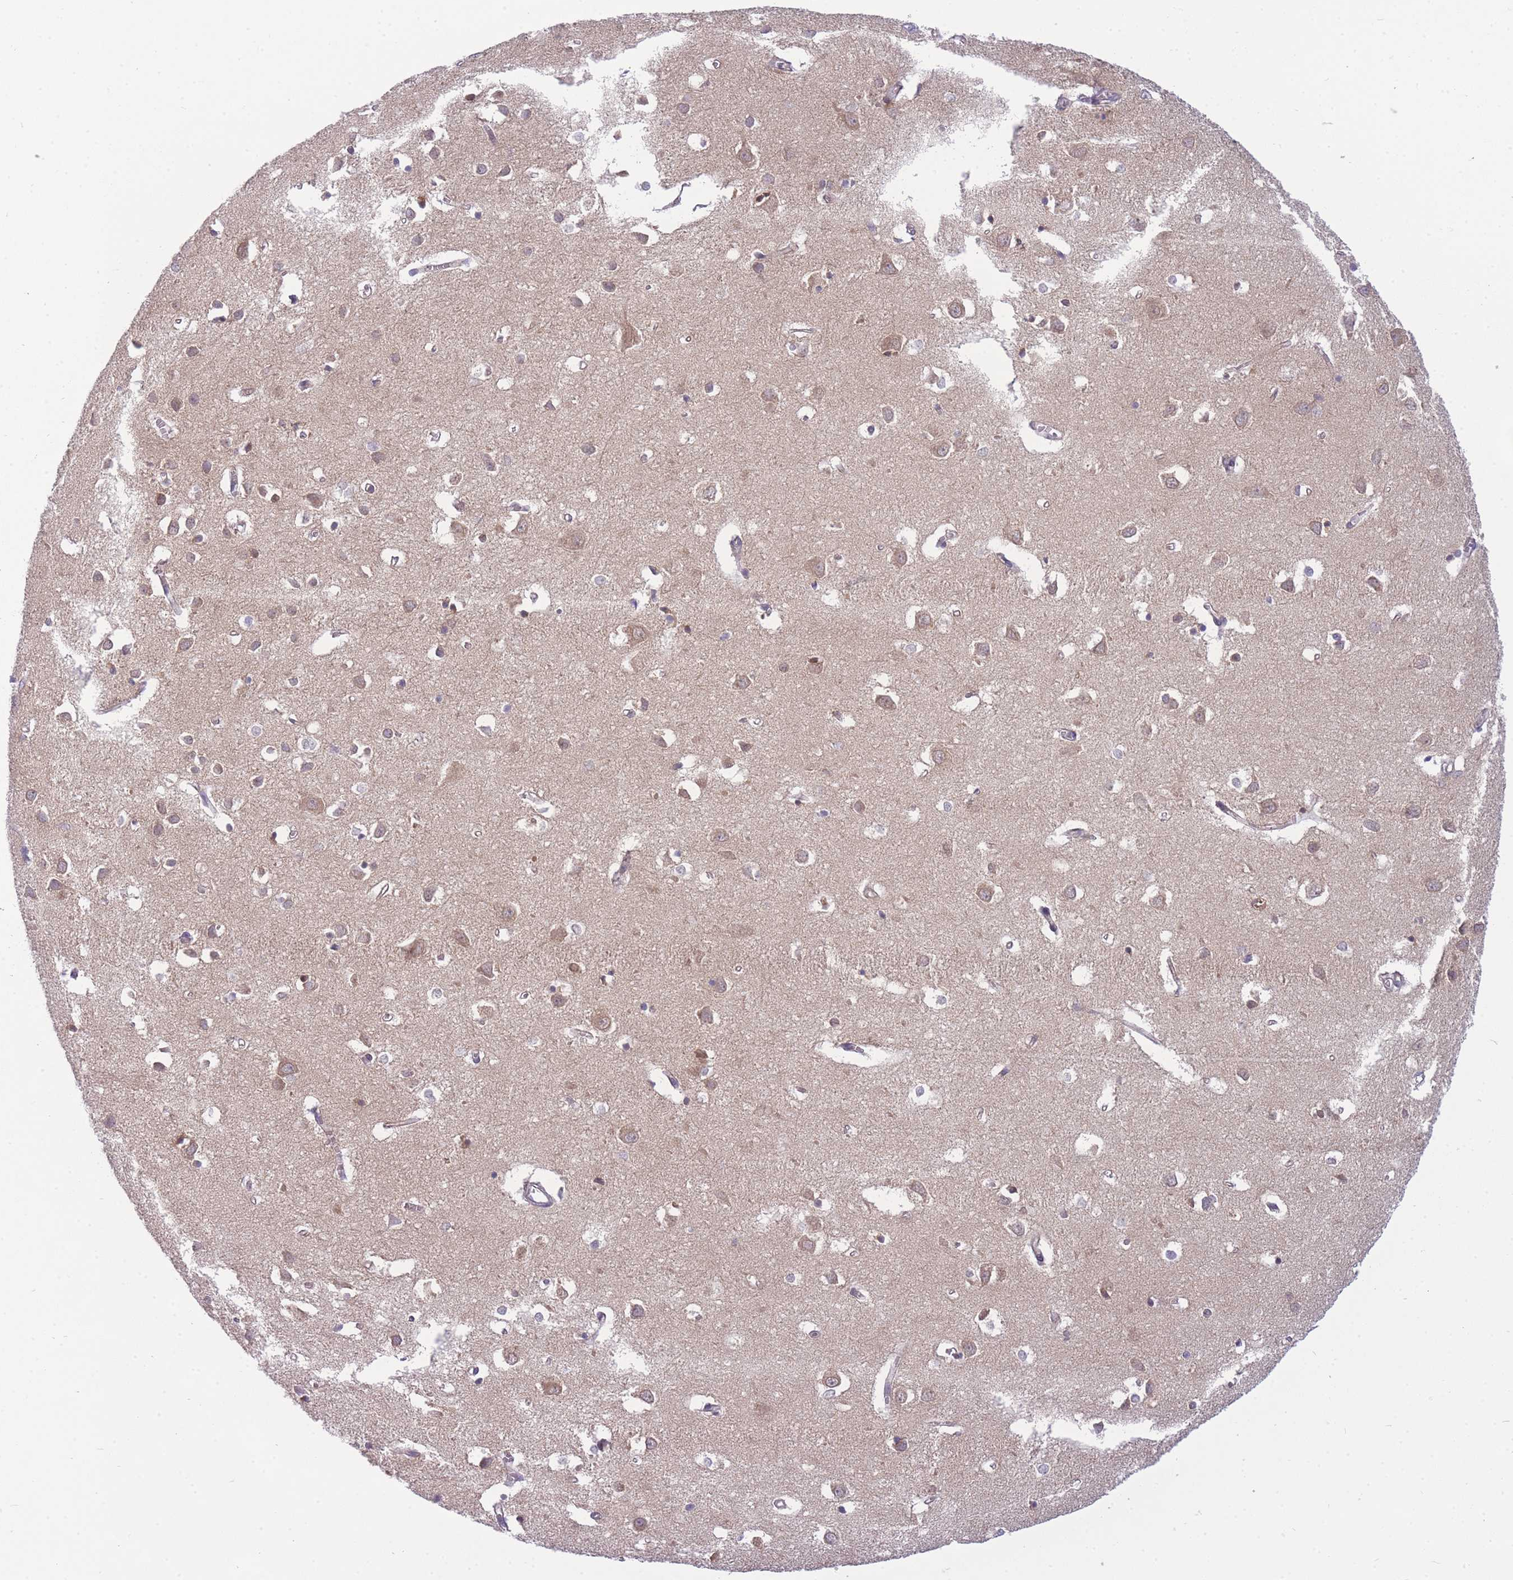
{"staining": {"intensity": "negative", "quantity": "none", "location": "none"}, "tissue": "cerebral cortex", "cell_type": "Endothelial cells", "image_type": "normal", "snomed": [{"axis": "morphology", "description": "Normal tissue, NOS"}, {"axis": "topography", "description": "Cerebral cortex"}], "caption": "The immunohistochemistry image has no significant positivity in endothelial cells of cerebral cortex. The staining is performed using DAB brown chromogen with nuclei counter-stained in using hematoxylin.", "gene": "PFDN6", "patient": {"sex": "female", "age": 64}}